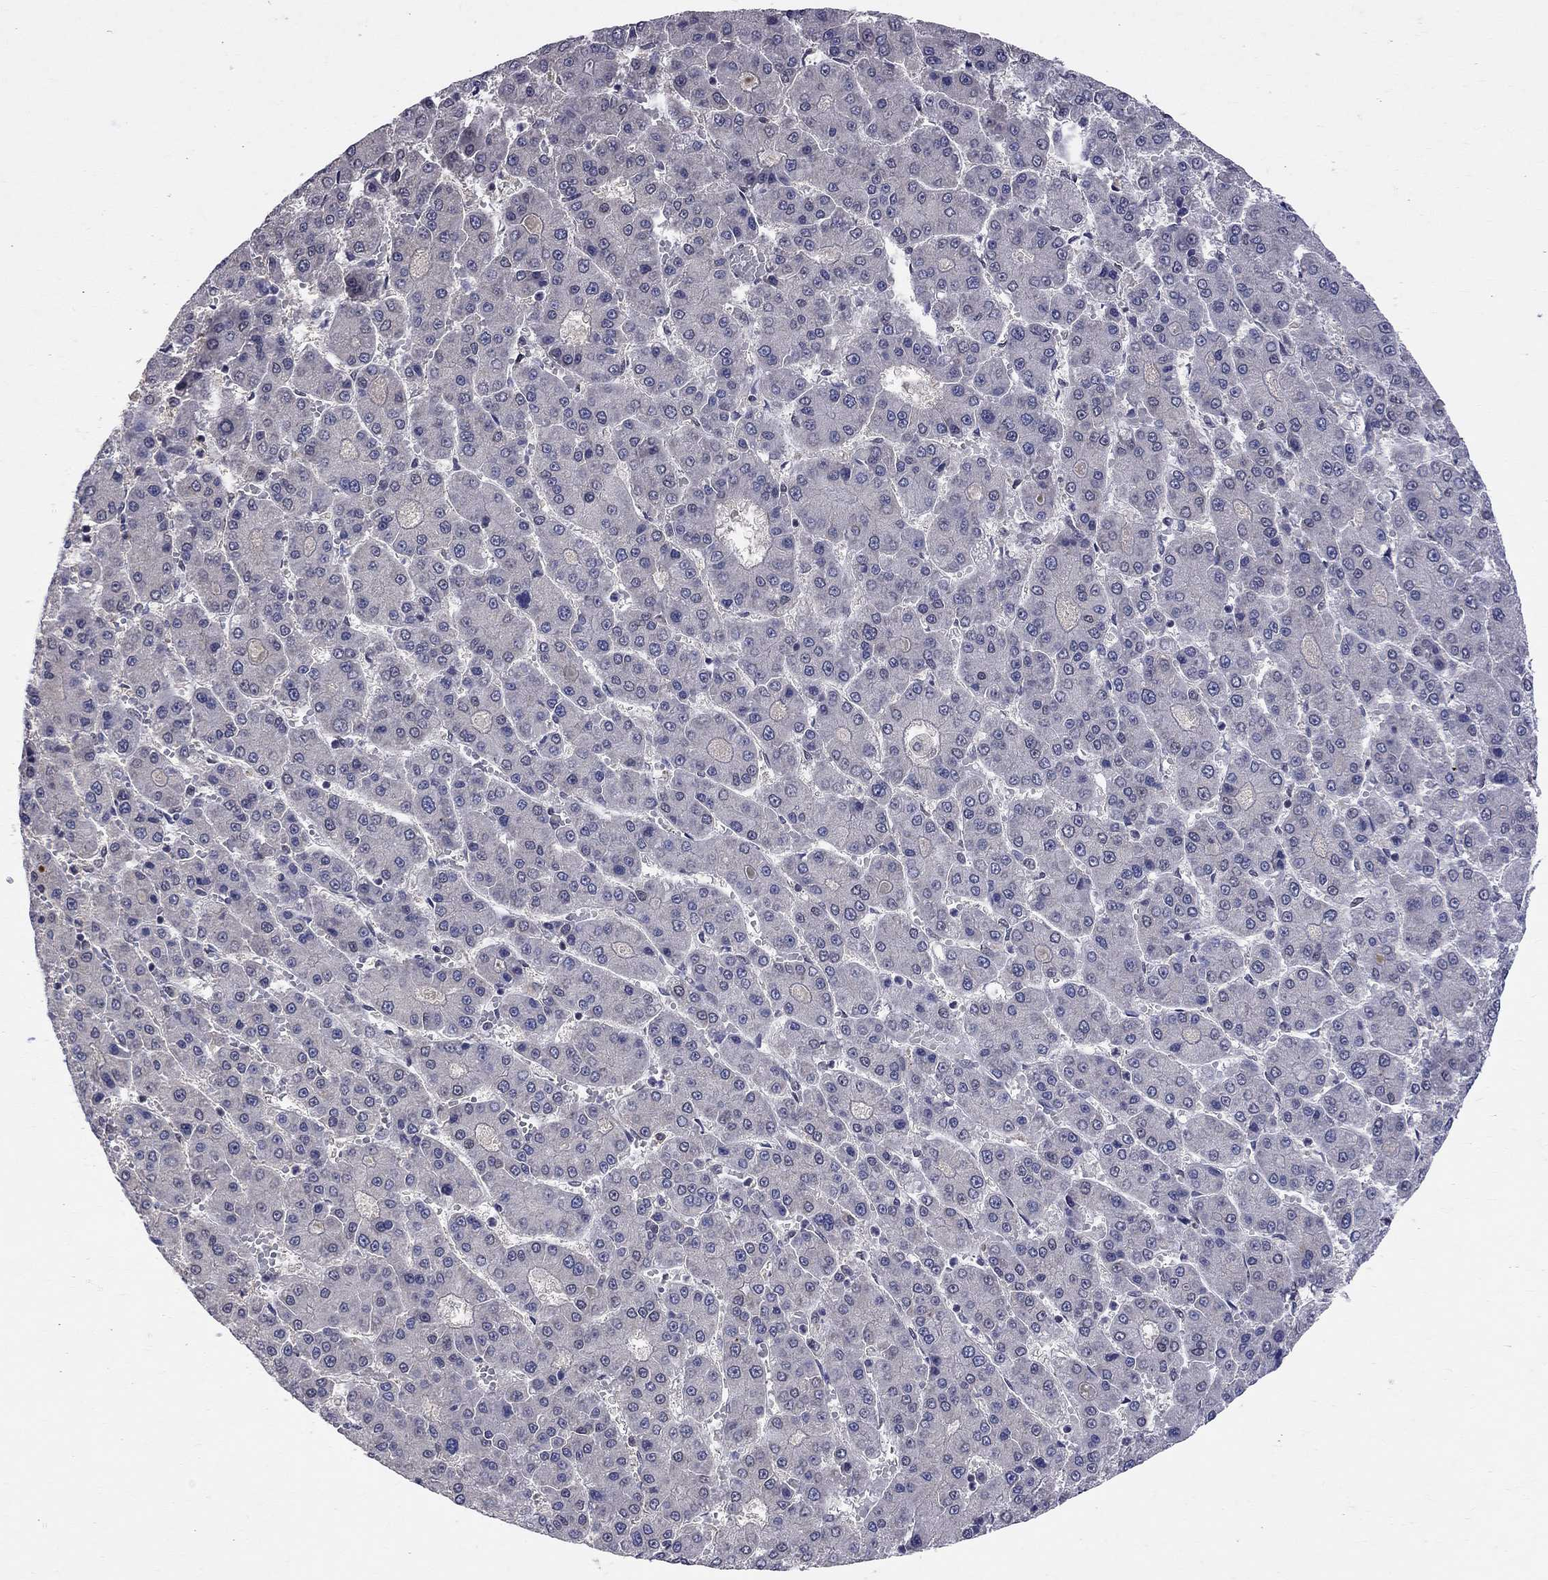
{"staining": {"intensity": "negative", "quantity": "none", "location": "none"}, "tissue": "liver cancer", "cell_type": "Tumor cells", "image_type": "cancer", "snomed": [{"axis": "morphology", "description": "Carcinoma, Hepatocellular, NOS"}, {"axis": "topography", "description": "Liver"}], "caption": "The IHC micrograph has no significant staining in tumor cells of hepatocellular carcinoma (liver) tissue.", "gene": "SAP30L", "patient": {"sex": "male", "age": 70}}